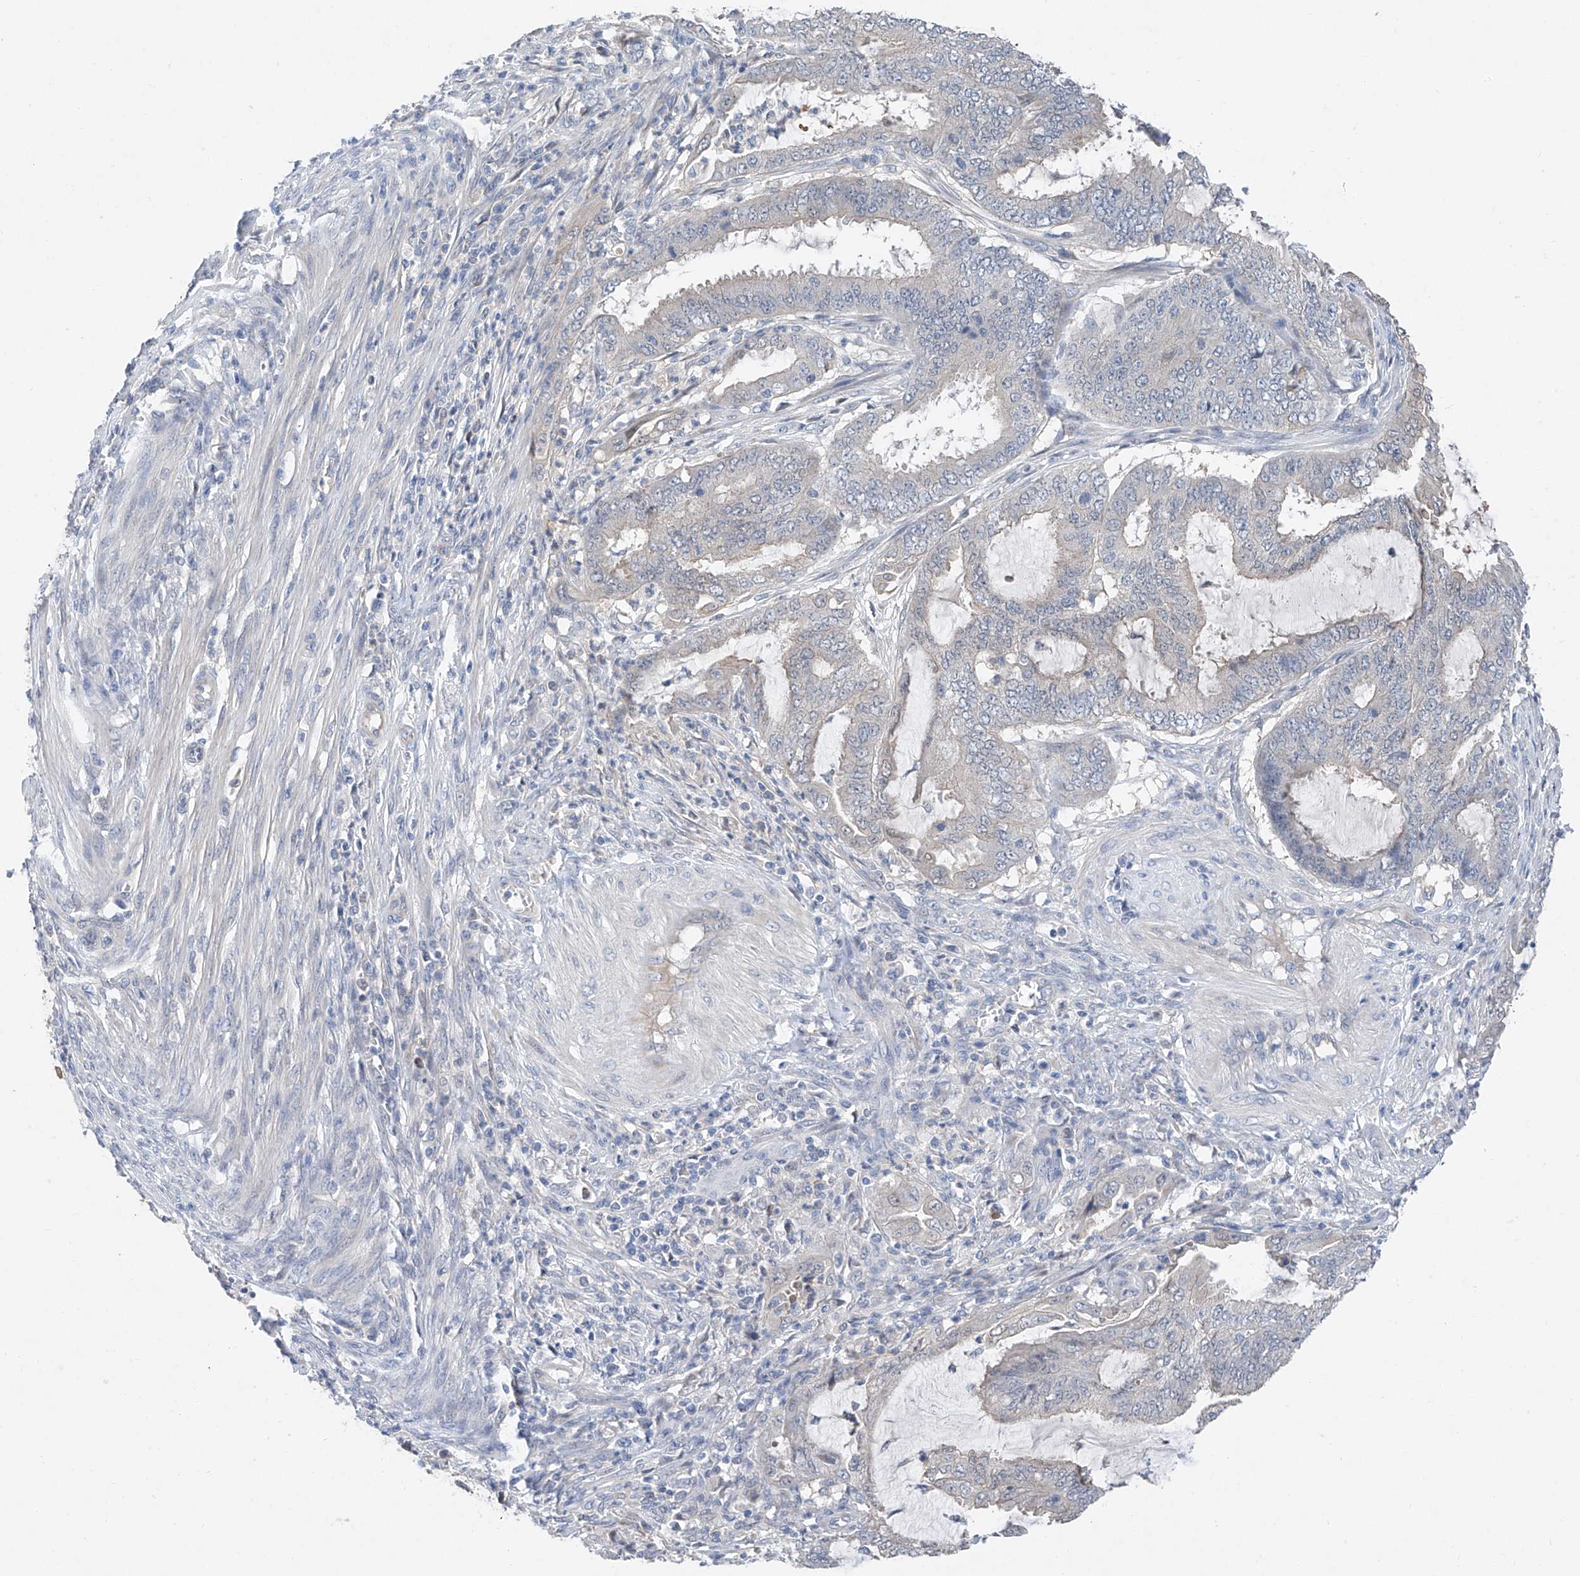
{"staining": {"intensity": "negative", "quantity": "none", "location": "none"}, "tissue": "endometrial cancer", "cell_type": "Tumor cells", "image_type": "cancer", "snomed": [{"axis": "morphology", "description": "Adenocarcinoma, NOS"}, {"axis": "topography", "description": "Endometrium"}], "caption": "Human endometrial adenocarcinoma stained for a protein using immunohistochemistry displays no expression in tumor cells.", "gene": "FUCA2", "patient": {"sex": "female", "age": 51}}